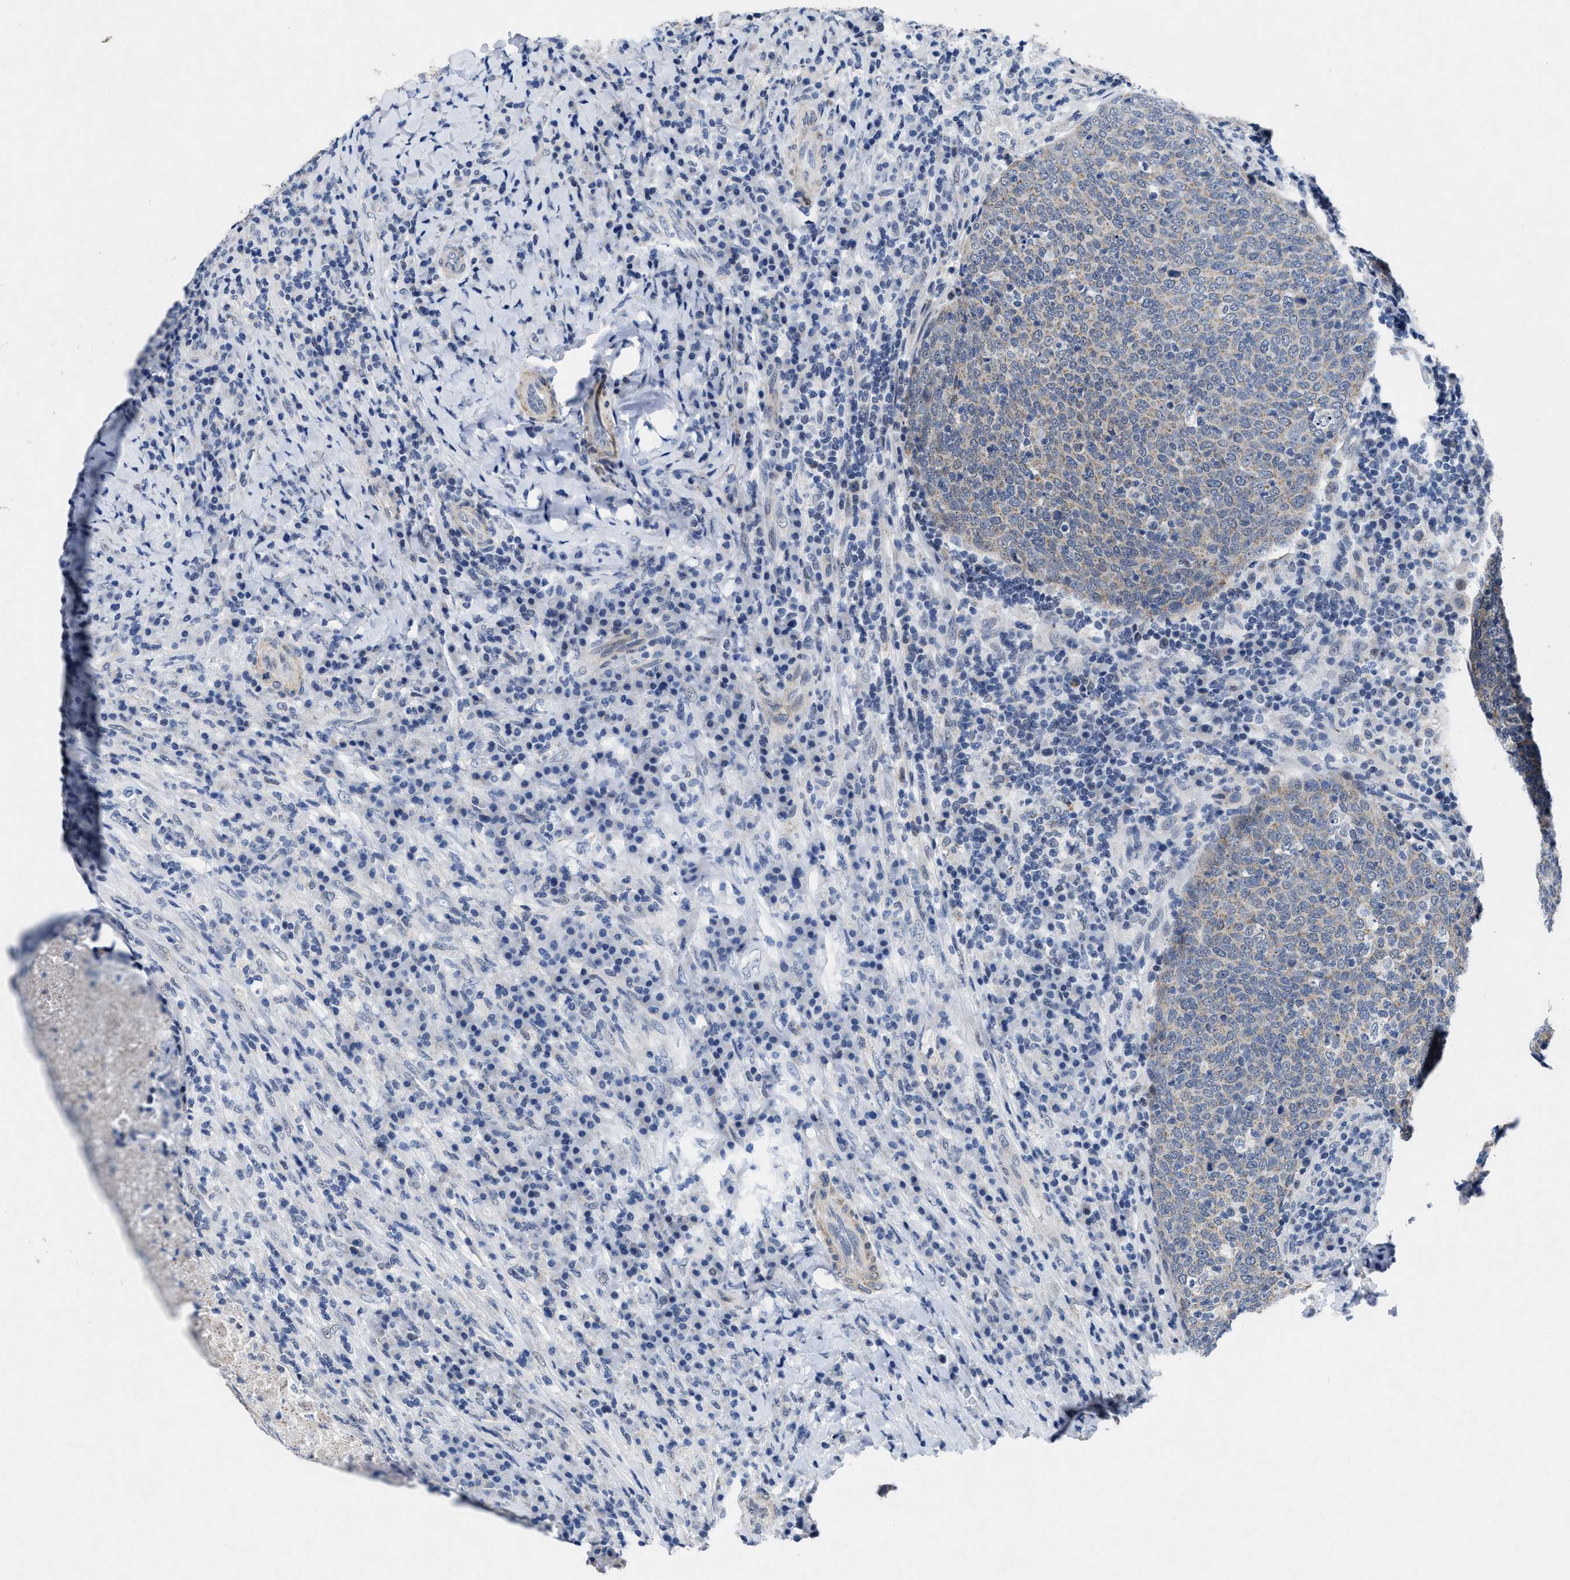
{"staining": {"intensity": "weak", "quantity": ">75%", "location": "cytoplasmic/membranous"}, "tissue": "head and neck cancer", "cell_type": "Tumor cells", "image_type": "cancer", "snomed": [{"axis": "morphology", "description": "Squamous cell carcinoma, NOS"}, {"axis": "morphology", "description": "Squamous cell carcinoma, metastatic, NOS"}, {"axis": "topography", "description": "Lymph node"}, {"axis": "topography", "description": "Head-Neck"}], "caption": "A low amount of weak cytoplasmic/membranous staining is seen in about >75% of tumor cells in head and neck cancer tissue.", "gene": "ID3", "patient": {"sex": "male", "age": 62}}